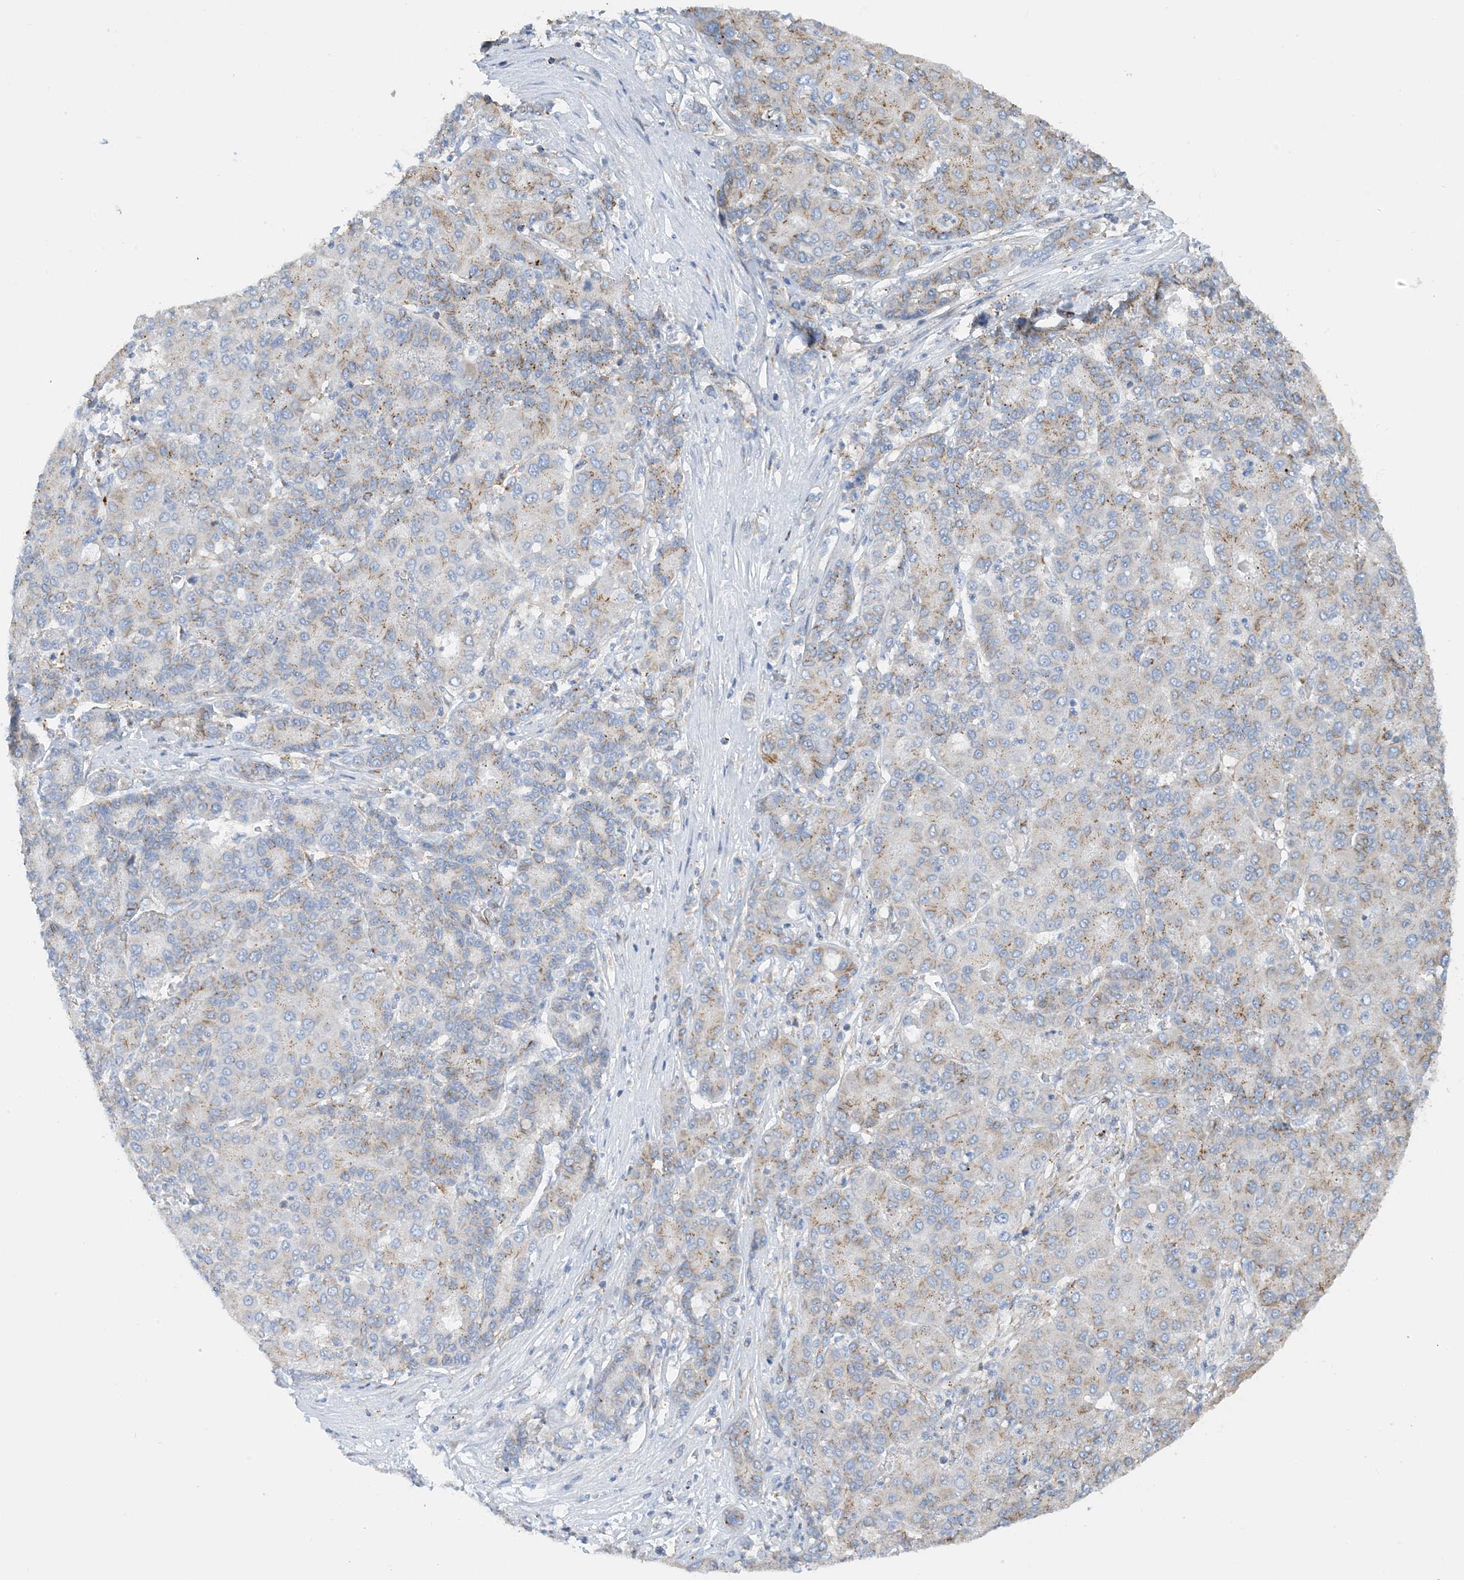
{"staining": {"intensity": "weak", "quantity": "25%-75%", "location": "cytoplasmic/membranous"}, "tissue": "liver cancer", "cell_type": "Tumor cells", "image_type": "cancer", "snomed": [{"axis": "morphology", "description": "Carcinoma, Hepatocellular, NOS"}, {"axis": "topography", "description": "Liver"}], "caption": "IHC (DAB) staining of human liver hepatocellular carcinoma shows weak cytoplasmic/membranous protein expression in about 25%-75% of tumor cells. (DAB (3,3'-diaminobenzidine) IHC, brown staining for protein, blue staining for nuclei).", "gene": "CALHM5", "patient": {"sex": "male", "age": 65}}